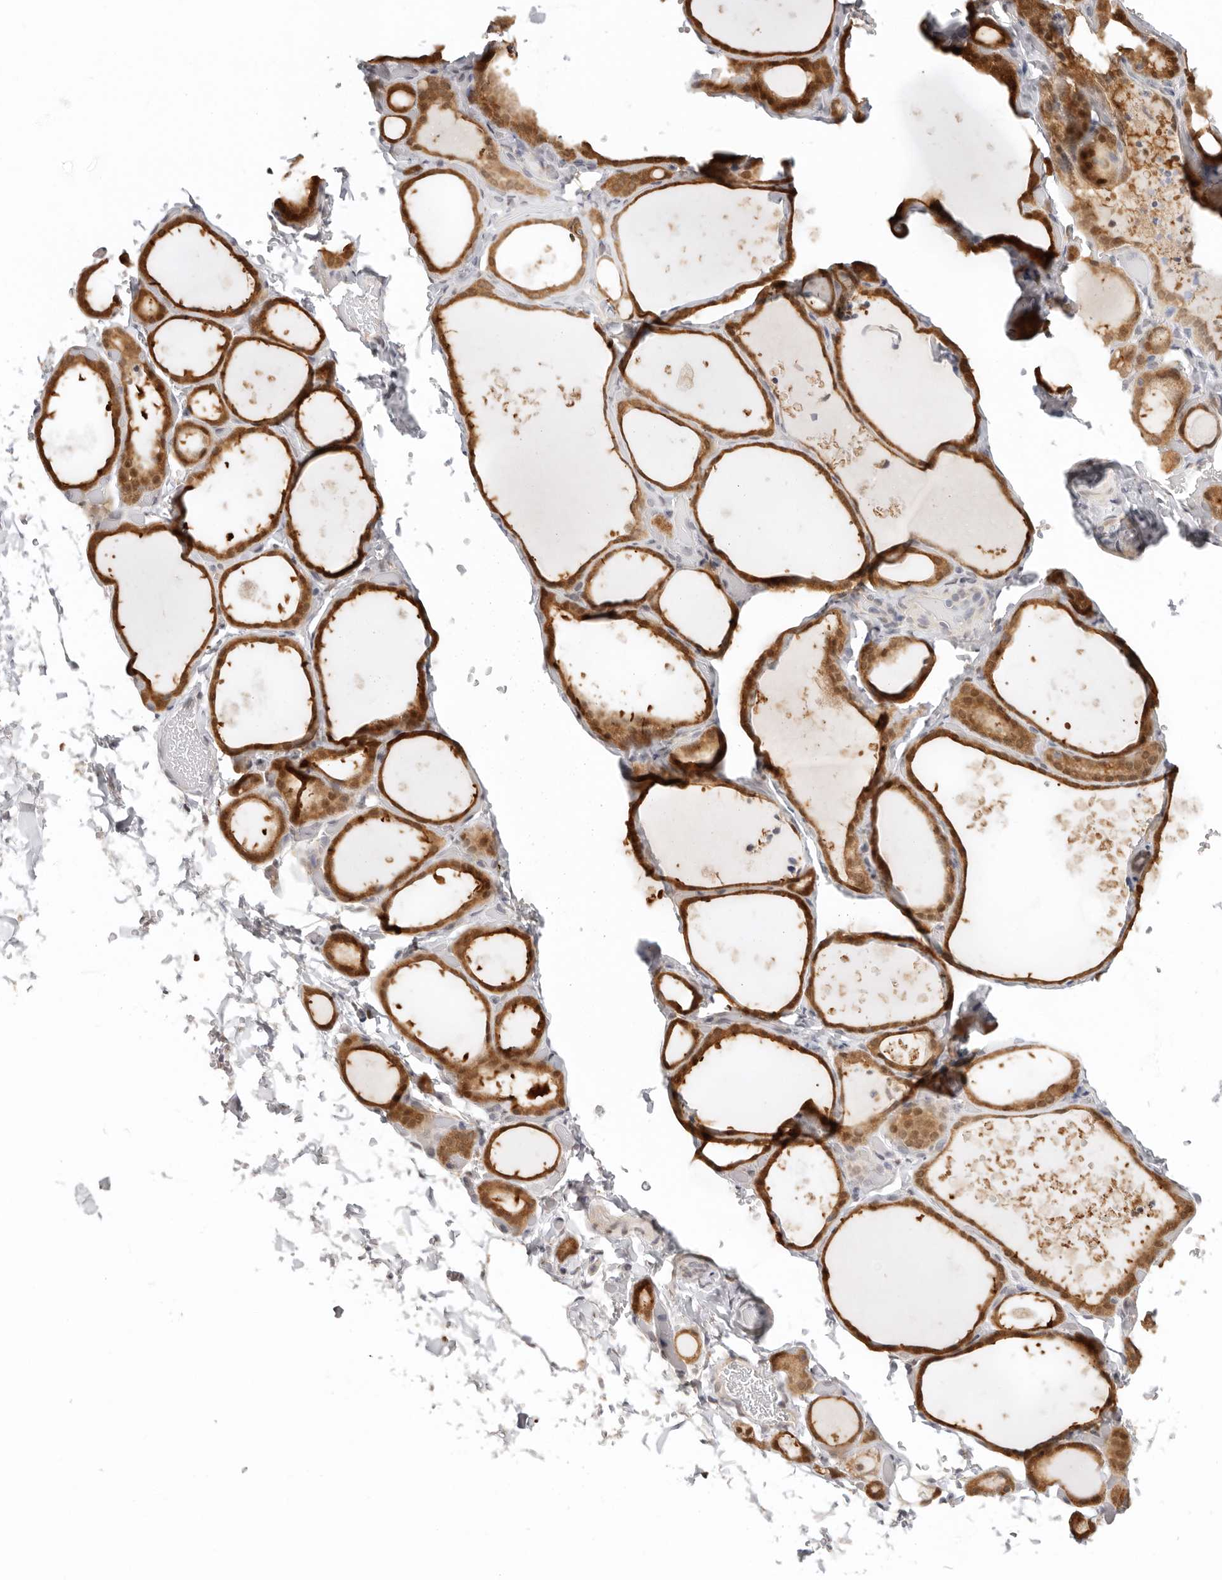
{"staining": {"intensity": "moderate", "quantity": ">75%", "location": "cytoplasmic/membranous,nuclear"}, "tissue": "thyroid gland", "cell_type": "Glandular cells", "image_type": "normal", "snomed": [{"axis": "morphology", "description": "Normal tissue, NOS"}, {"axis": "topography", "description": "Thyroid gland"}], "caption": "The image reveals staining of unremarkable thyroid gland, revealing moderate cytoplasmic/membranous,nuclear protein positivity (brown color) within glandular cells. Using DAB (3,3'-diaminobenzidine) (brown) and hematoxylin (blue) stains, captured at high magnification using brightfield microscopy.", "gene": "LARP7", "patient": {"sex": "female", "age": 44}}